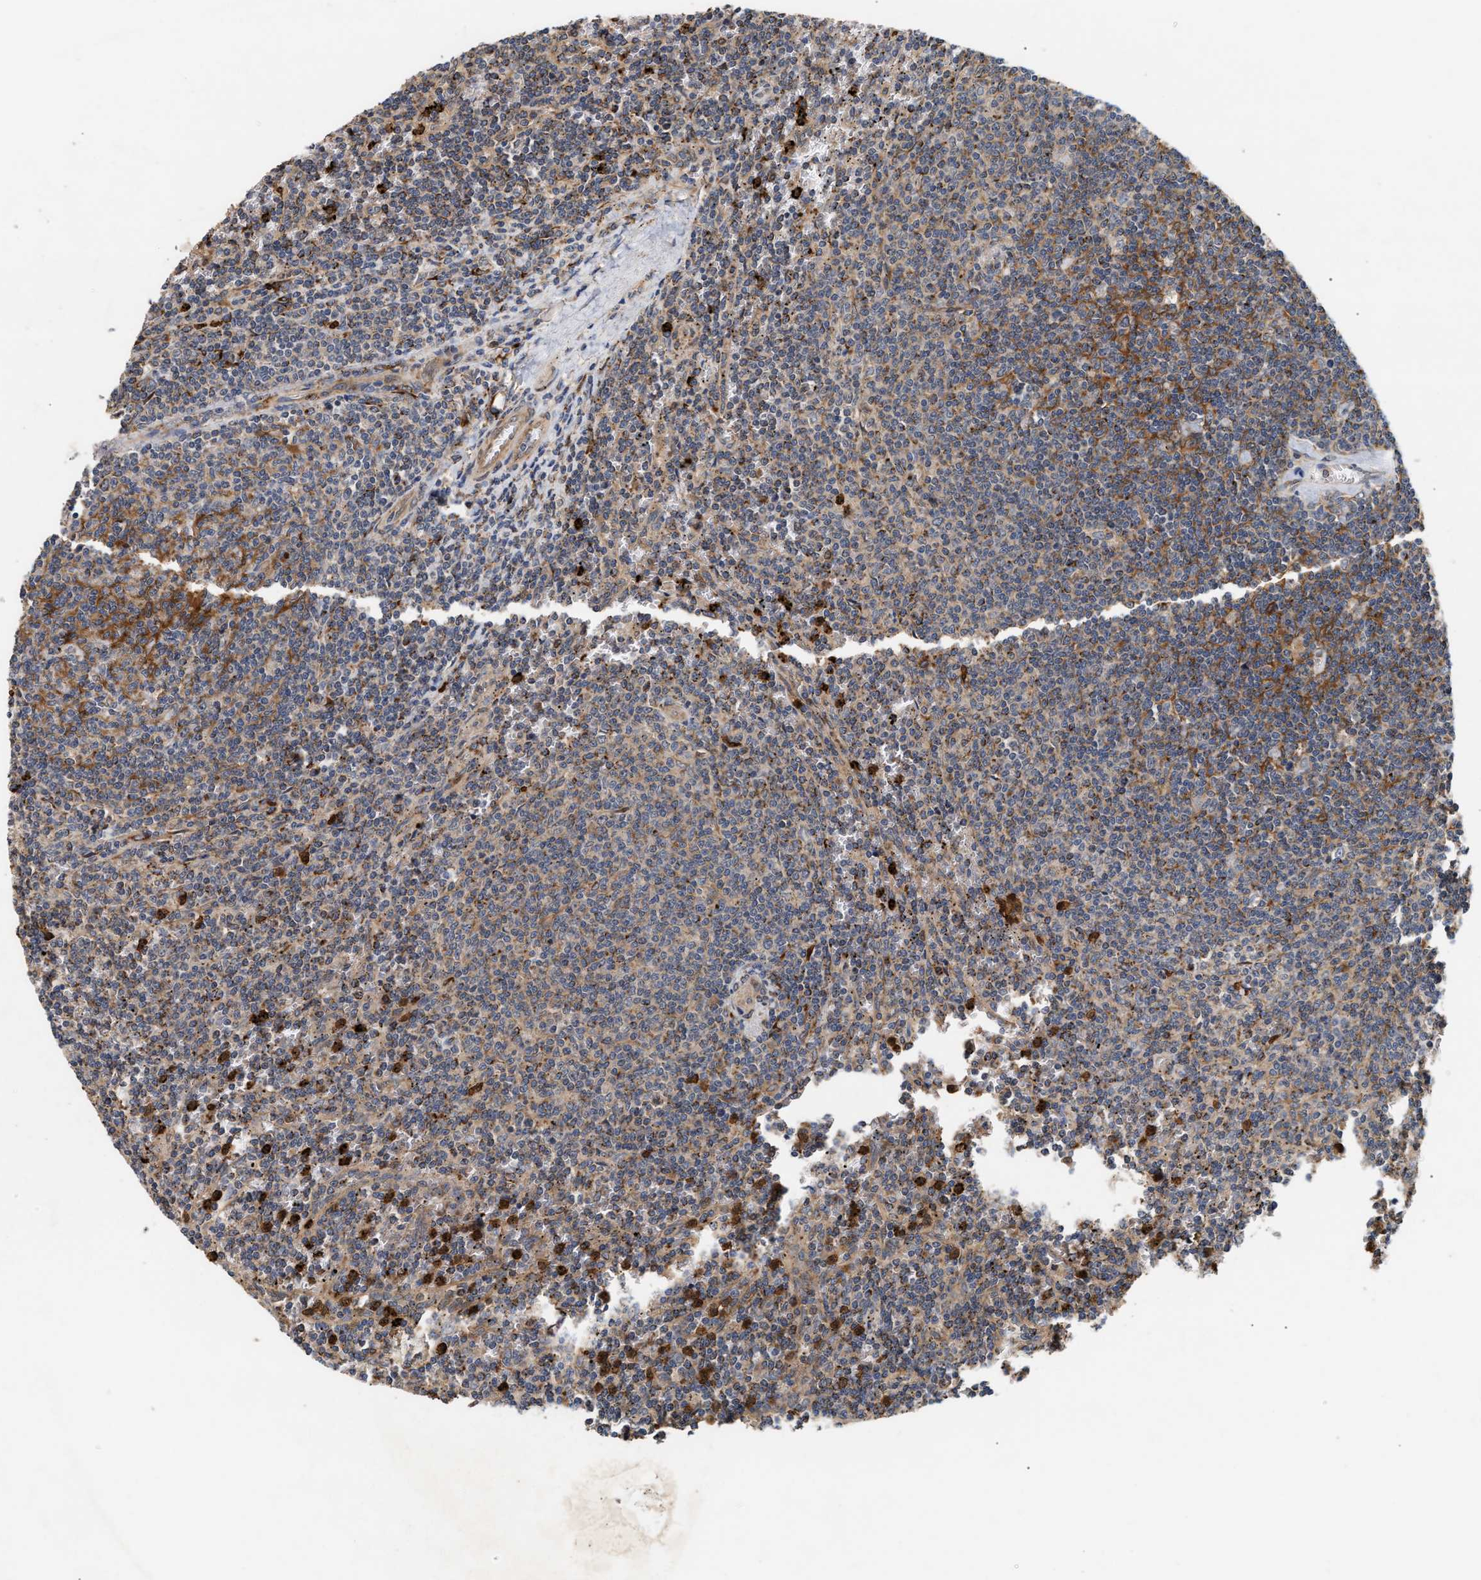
{"staining": {"intensity": "moderate", "quantity": "<25%", "location": "cytoplasmic/membranous"}, "tissue": "lymphoma", "cell_type": "Tumor cells", "image_type": "cancer", "snomed": [{"axis": "morphology", "description": "Malignant lymphoma, non-Hodgkin's type, Low grade"}, {"axis": "topography", "description": "Spleen"}], "caption": "Tumor cells demonstrate moderate cytoplasmic/membranous positivity in about <25% of cells in lymphoma.", "gene": "PLCD1", "patient": {"sex": "female", "age": 50}}